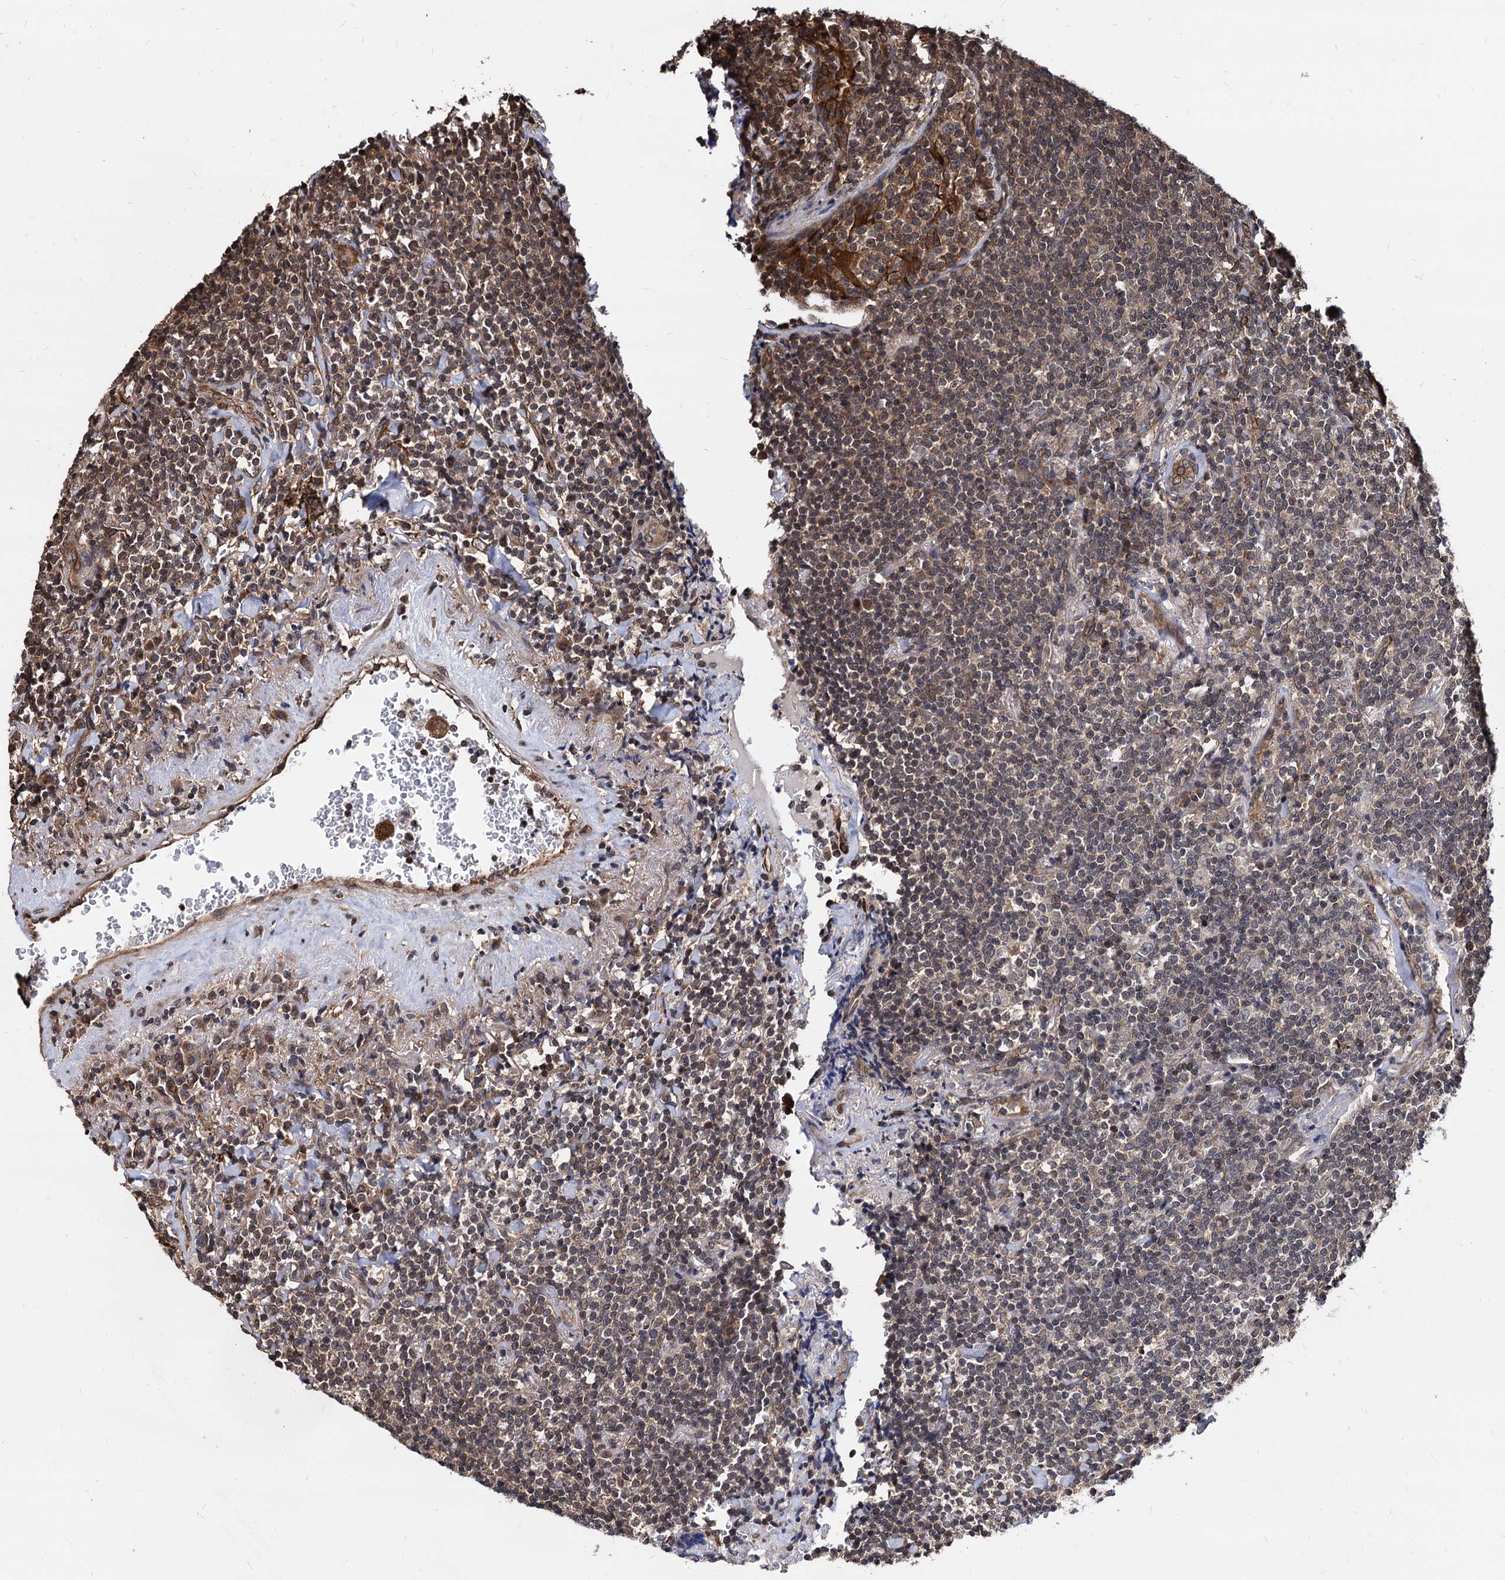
{"staining": {"intensity": "weak", "quantity": "25%-75%", "location": "cytoplasmic/membranous"}, "tissue": "lymphoma", "cell_type": "Tumor cells", "image_type": "cancer", "snomed": [{"axis": "morphology", "description": "Malignant lymphoma, non-Hodgkin's type, Low grade"}, {"axis": "topography", "description": "Lung"}], "caption": "Tumor cells exhibit low levels of weak cytoplasmic/membranous staining in approximately 25%-75% of cells in human lymphoma. Using DAB (3,3'-diaminobenzidine) (brown) and hematoxylin (blue) stains, captured at high magnification using brightfield microscopy.", "gene": "ANKRD12", "patient": {"sex": "female", "age": 71}}